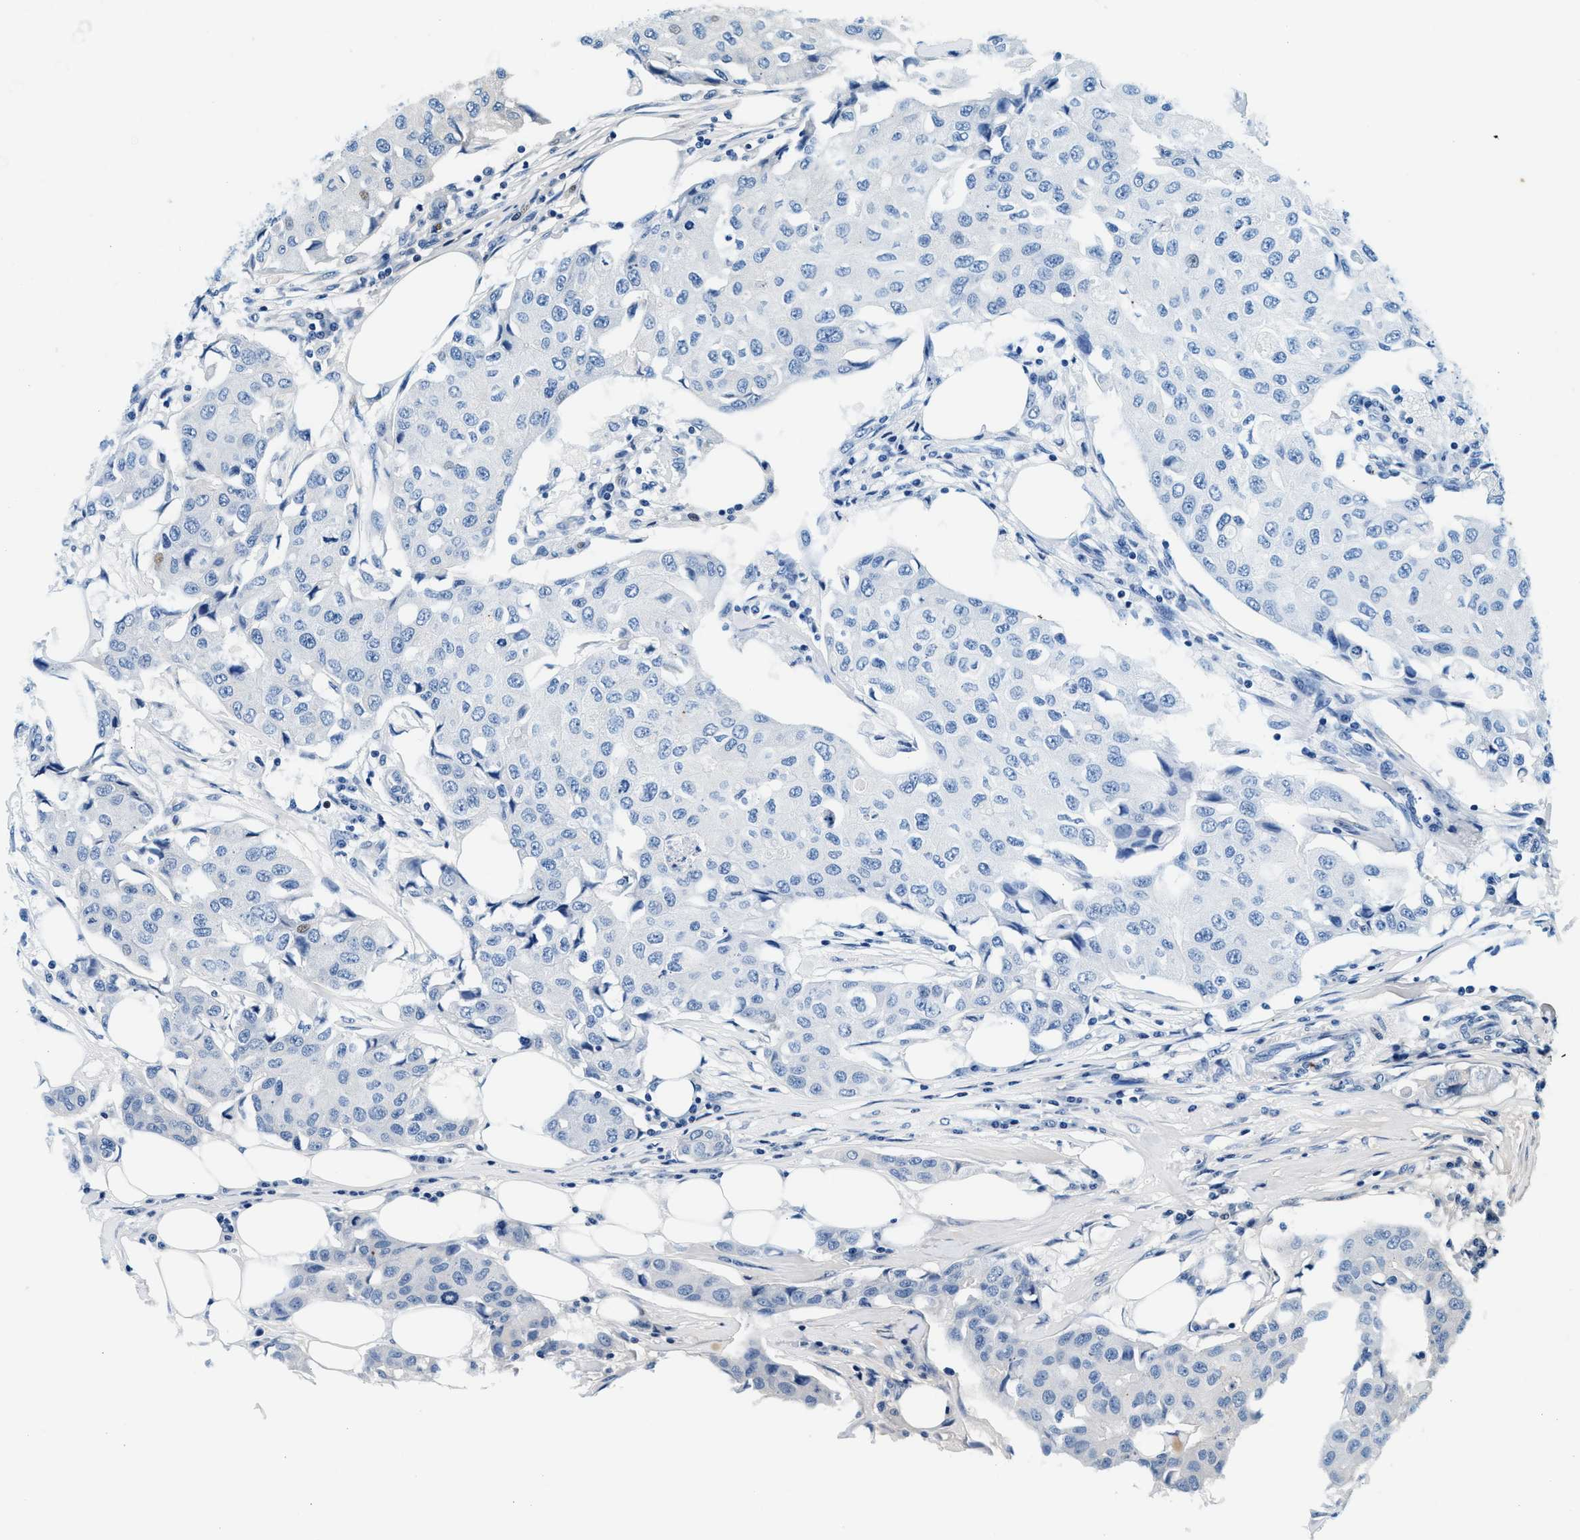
{"staining": {"intensity": "negative", "quantity": "none", "location": "none"}, "tissue": "breast cancer", "cell_type": "Tumor cells", "image_type": "cancer", "snomed": [{"axis": "morphology", "description": "Duct carcinoma"}, {"axis": "topography", "description": "Breast"}], "caption": "This is an immunohistochemistry (IHC) photomicrograph of human breast cancer. There is no expression in tumor cells.", "gene": "VPS53", "patient": {"sex": "female", "age": 80}}